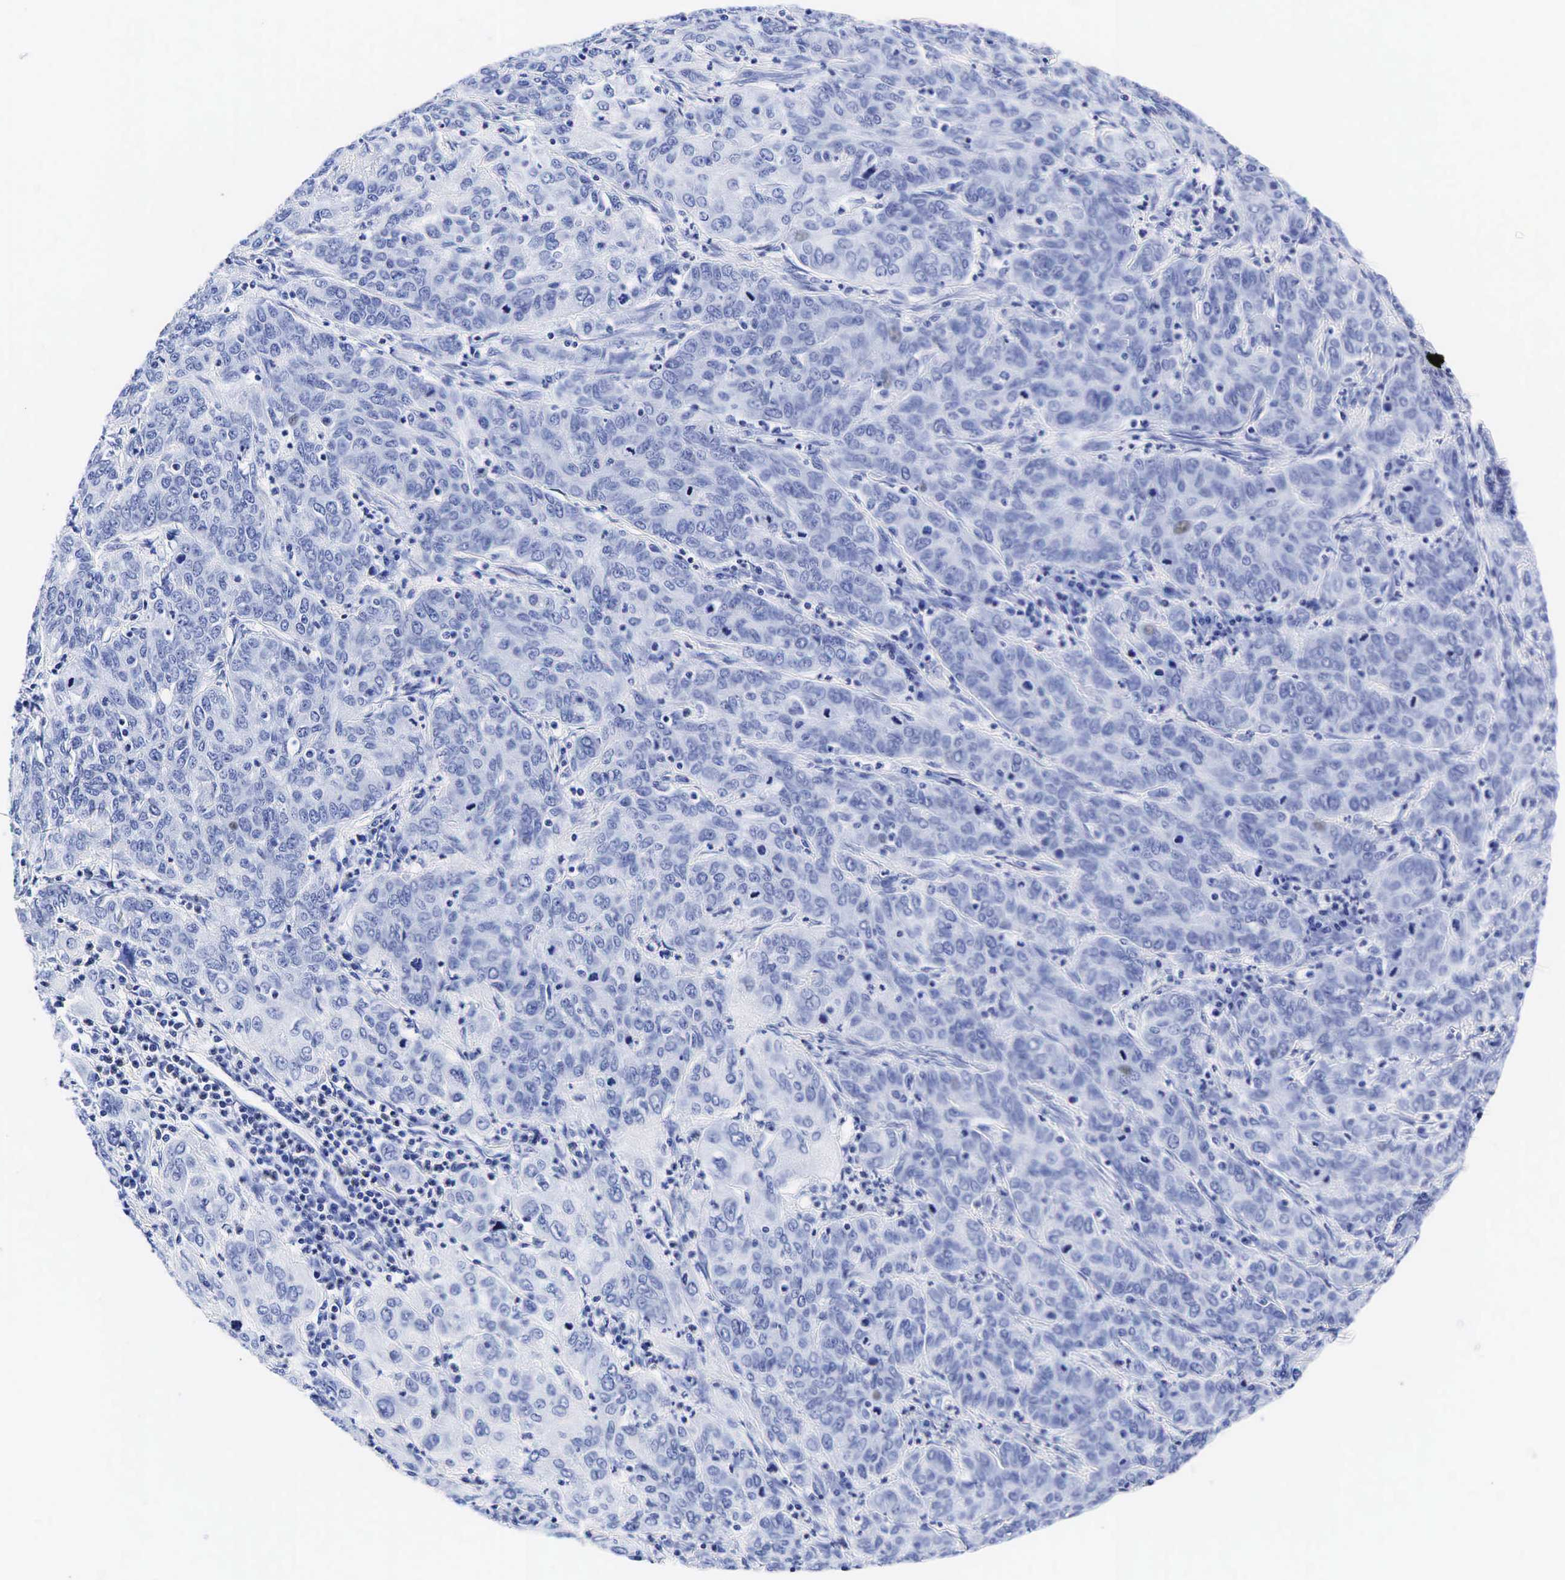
{"staining": {"intensity": "negative", "quantity": "none", "location": "none"}, "tissue": "cervical cancer", "cell_type": "Tumor cells", "image_type": "cancer", "snomed": [{"axis": "morphology", "description": "Squamous cell carcinoma, NOS"}, {"axis": "topography", "description": "Cervix"}], "caption": "This is an immunohistochemistry (IHC) photomicrograph of cervical cancer. There is no positivity in tumor cells.", "gene": "KLK3", "patient": {"sex": "female", "age": 38}}